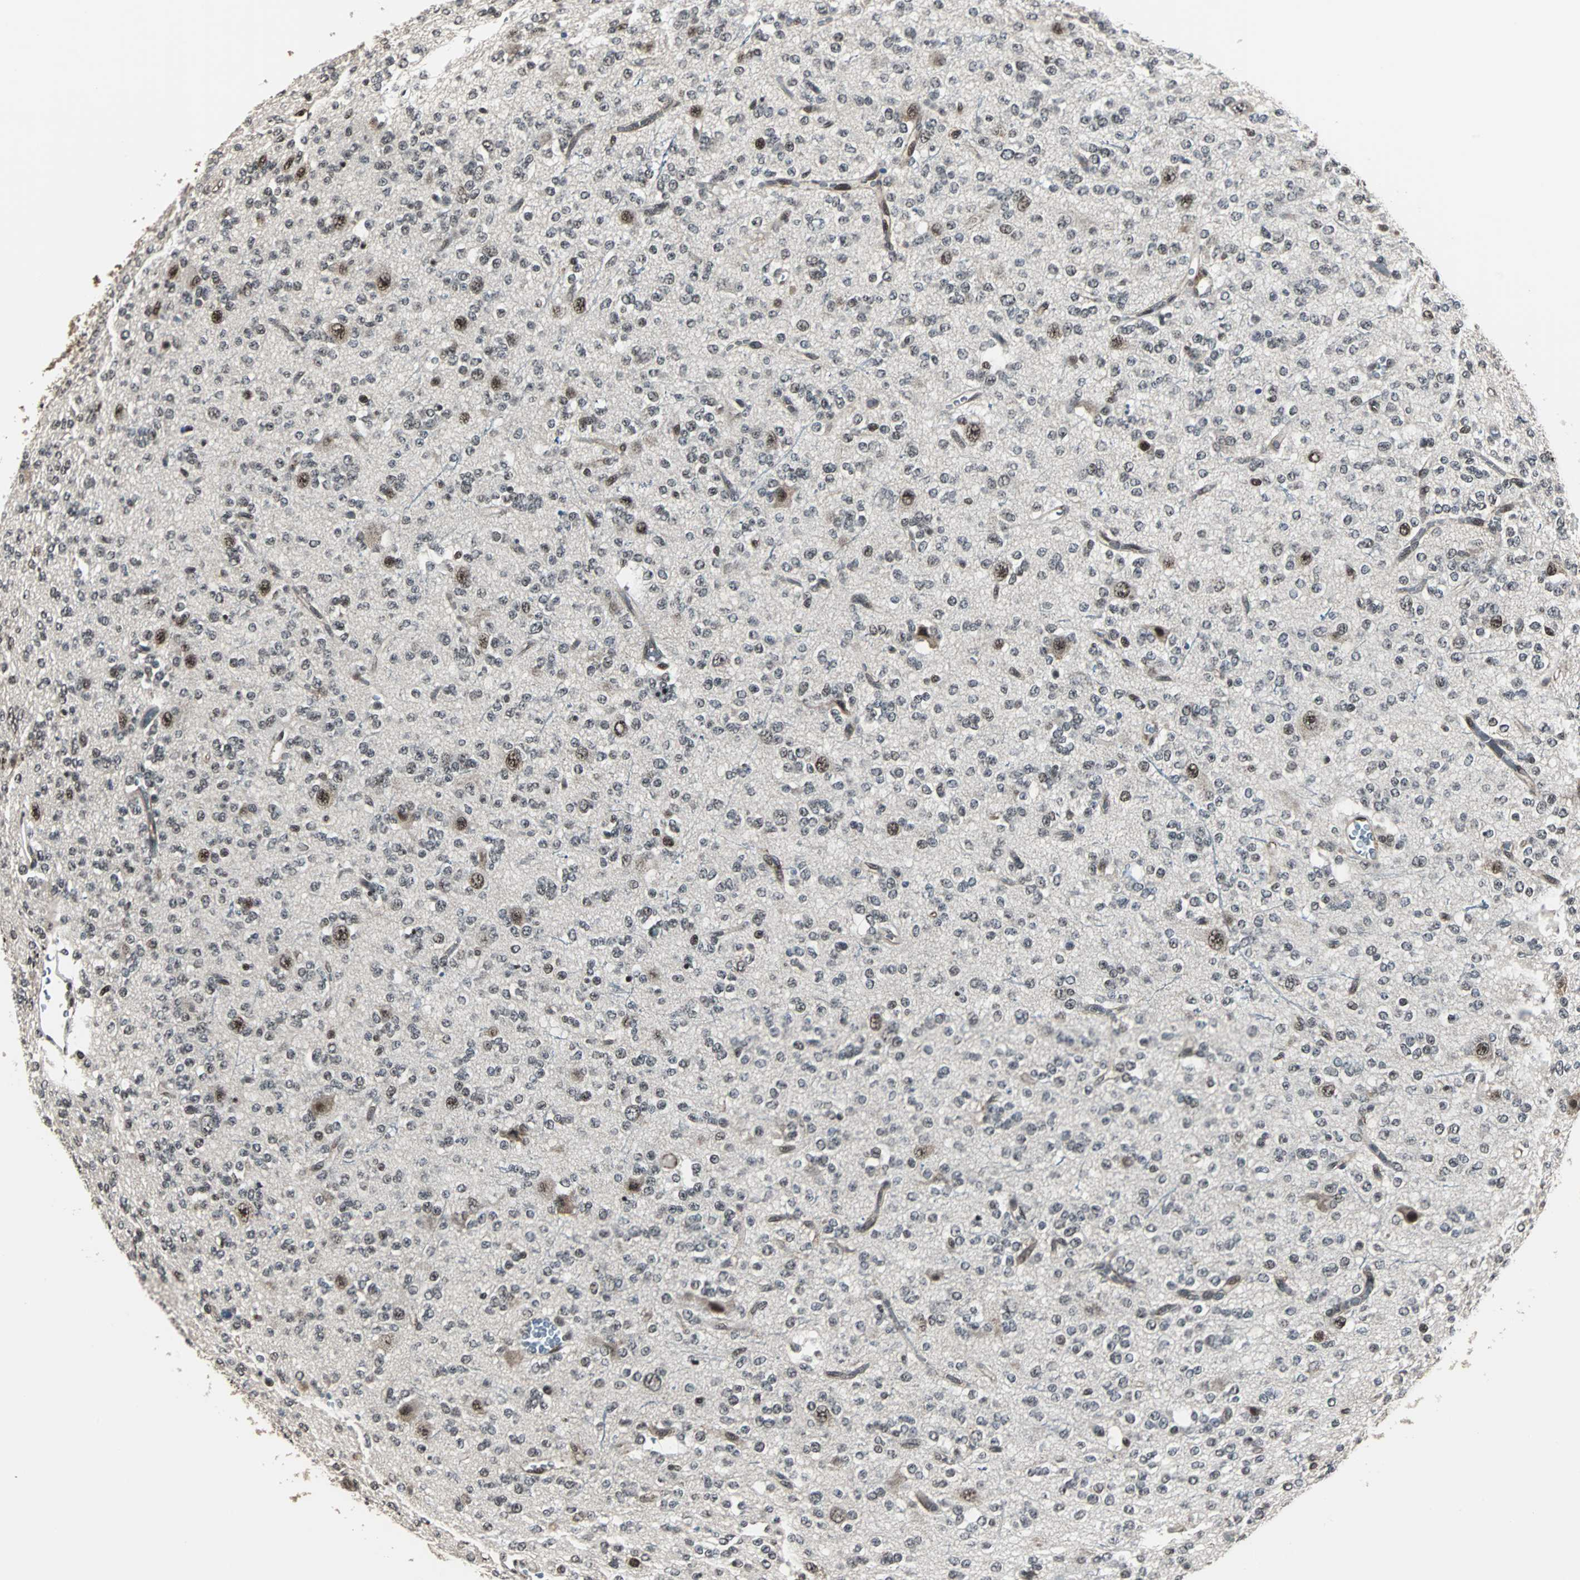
{"staining": {"intensity": "moderate", "quantity": "<25%", "location": "nuclear"}, "tissue": "glioma", "cell_type": "Tumor cells", "image_type": "cancer", "snomed": [{"axis": "morphology", "description": "Glioma, malignant, Low grade"}, {"axis": "topography", "description": "Brain"}], "caption": "Immunohistochemistry (DAB) staining of malignant glioma (low-grade) reveals moderate nuclear protein expression in approximately <25% of tumor cells.", "gene": "MKX", "patient": {"sex": "male", "age": 38}}